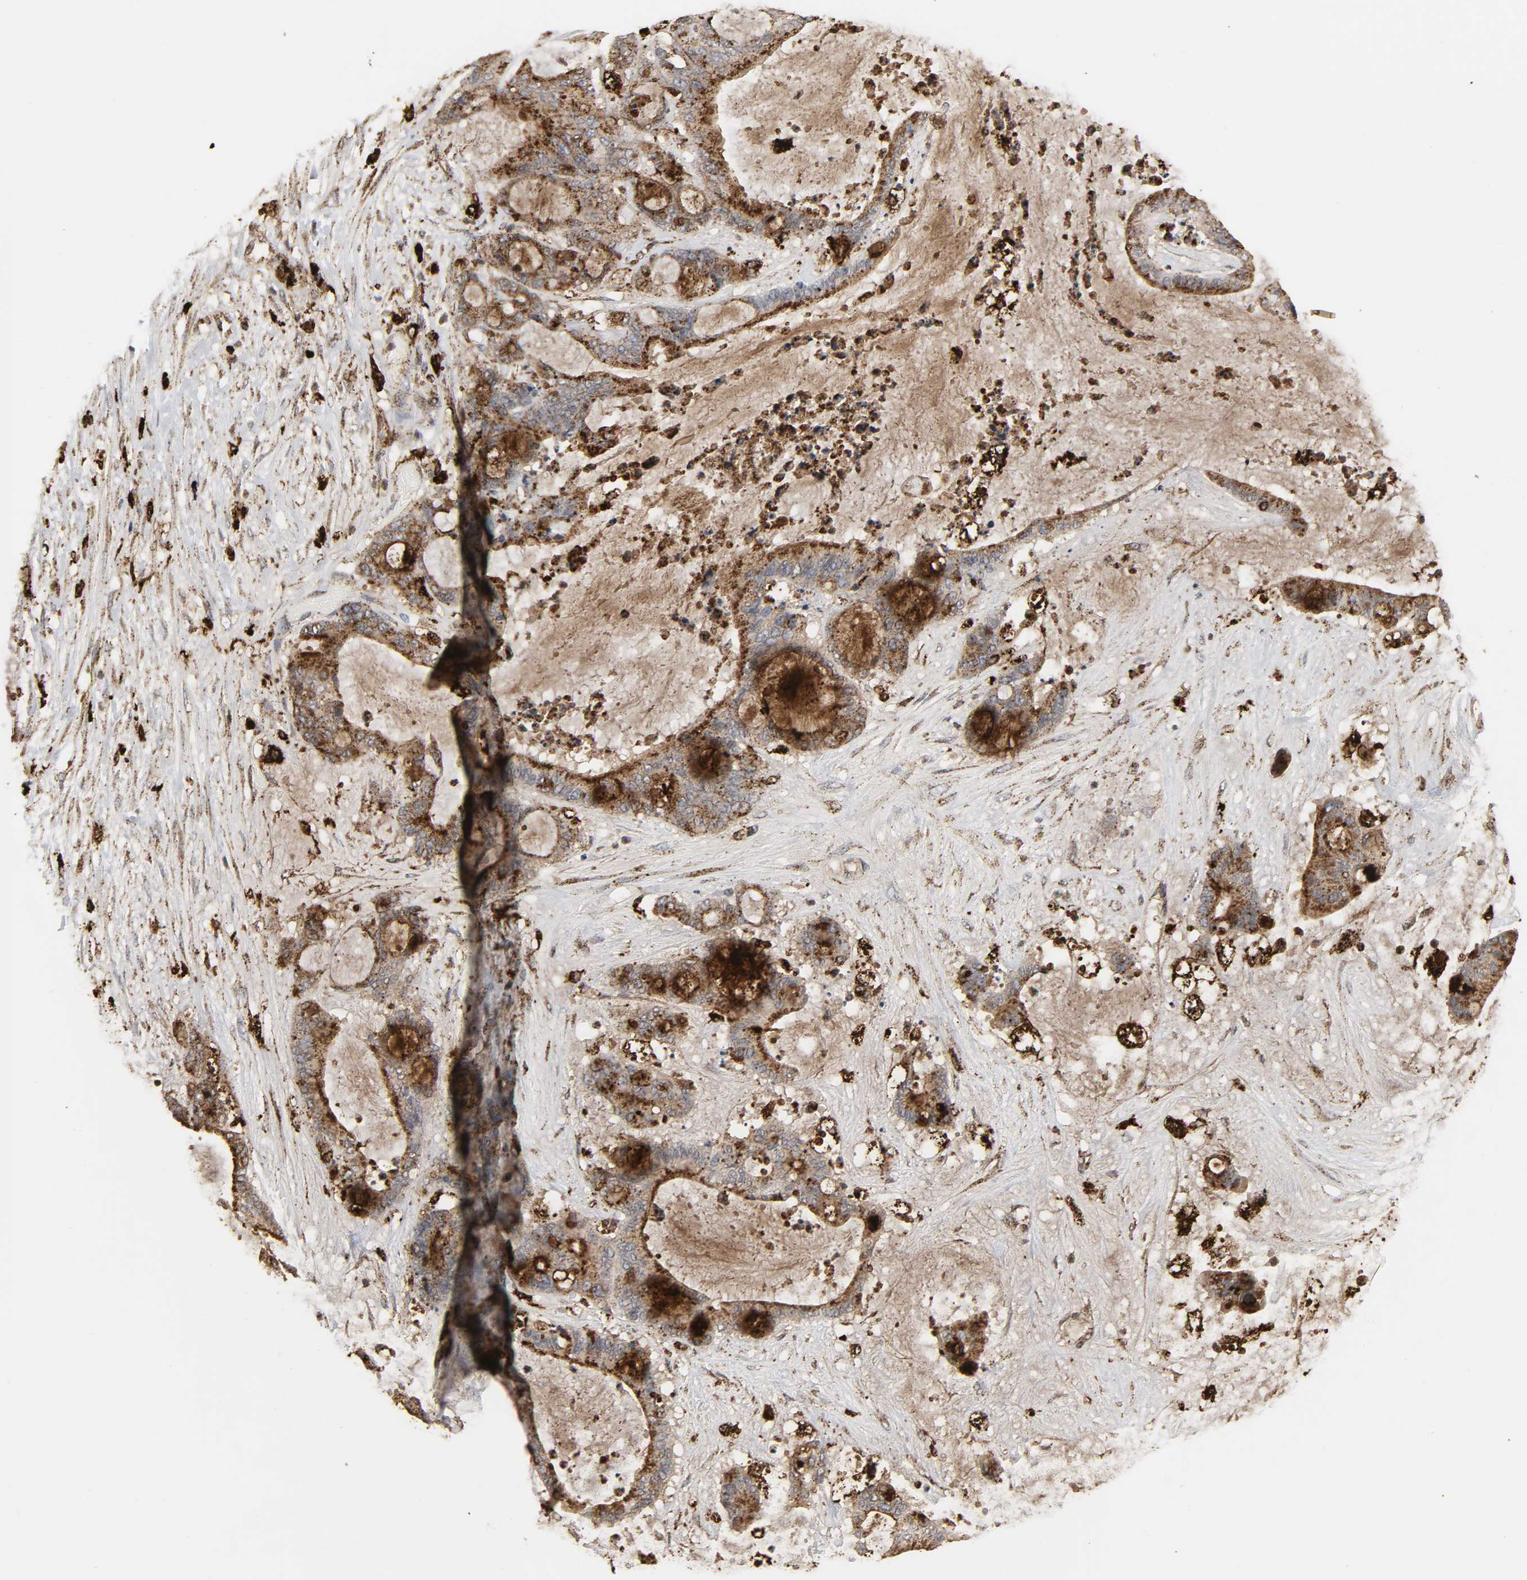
{"staining": {"intensity": "strong", "quantity": ">75%", "location": "cytoplasmic/membranous"}, "tissue": "liver cancer", "cell_type": "Tumor cells", "image_type": "cancer", "snomed": [{"axis": "morphology", "description": "Cholangiocarcinoma"}, {"axis": "topography", "description": "Liver"}], "caption": "Immunohistochemistry (IHC) histopathology image of neoplastic tissue: liver cholangiocarcinoma stained using IHC exhibits high levels of strong protein expression localized specifically in the cytoplasmic/membranous of tumor cells, appearing as a cytoplasmic/membranous brown color.", "gene": "PSAP", "patient": {"sex": "female", "age": 73}}